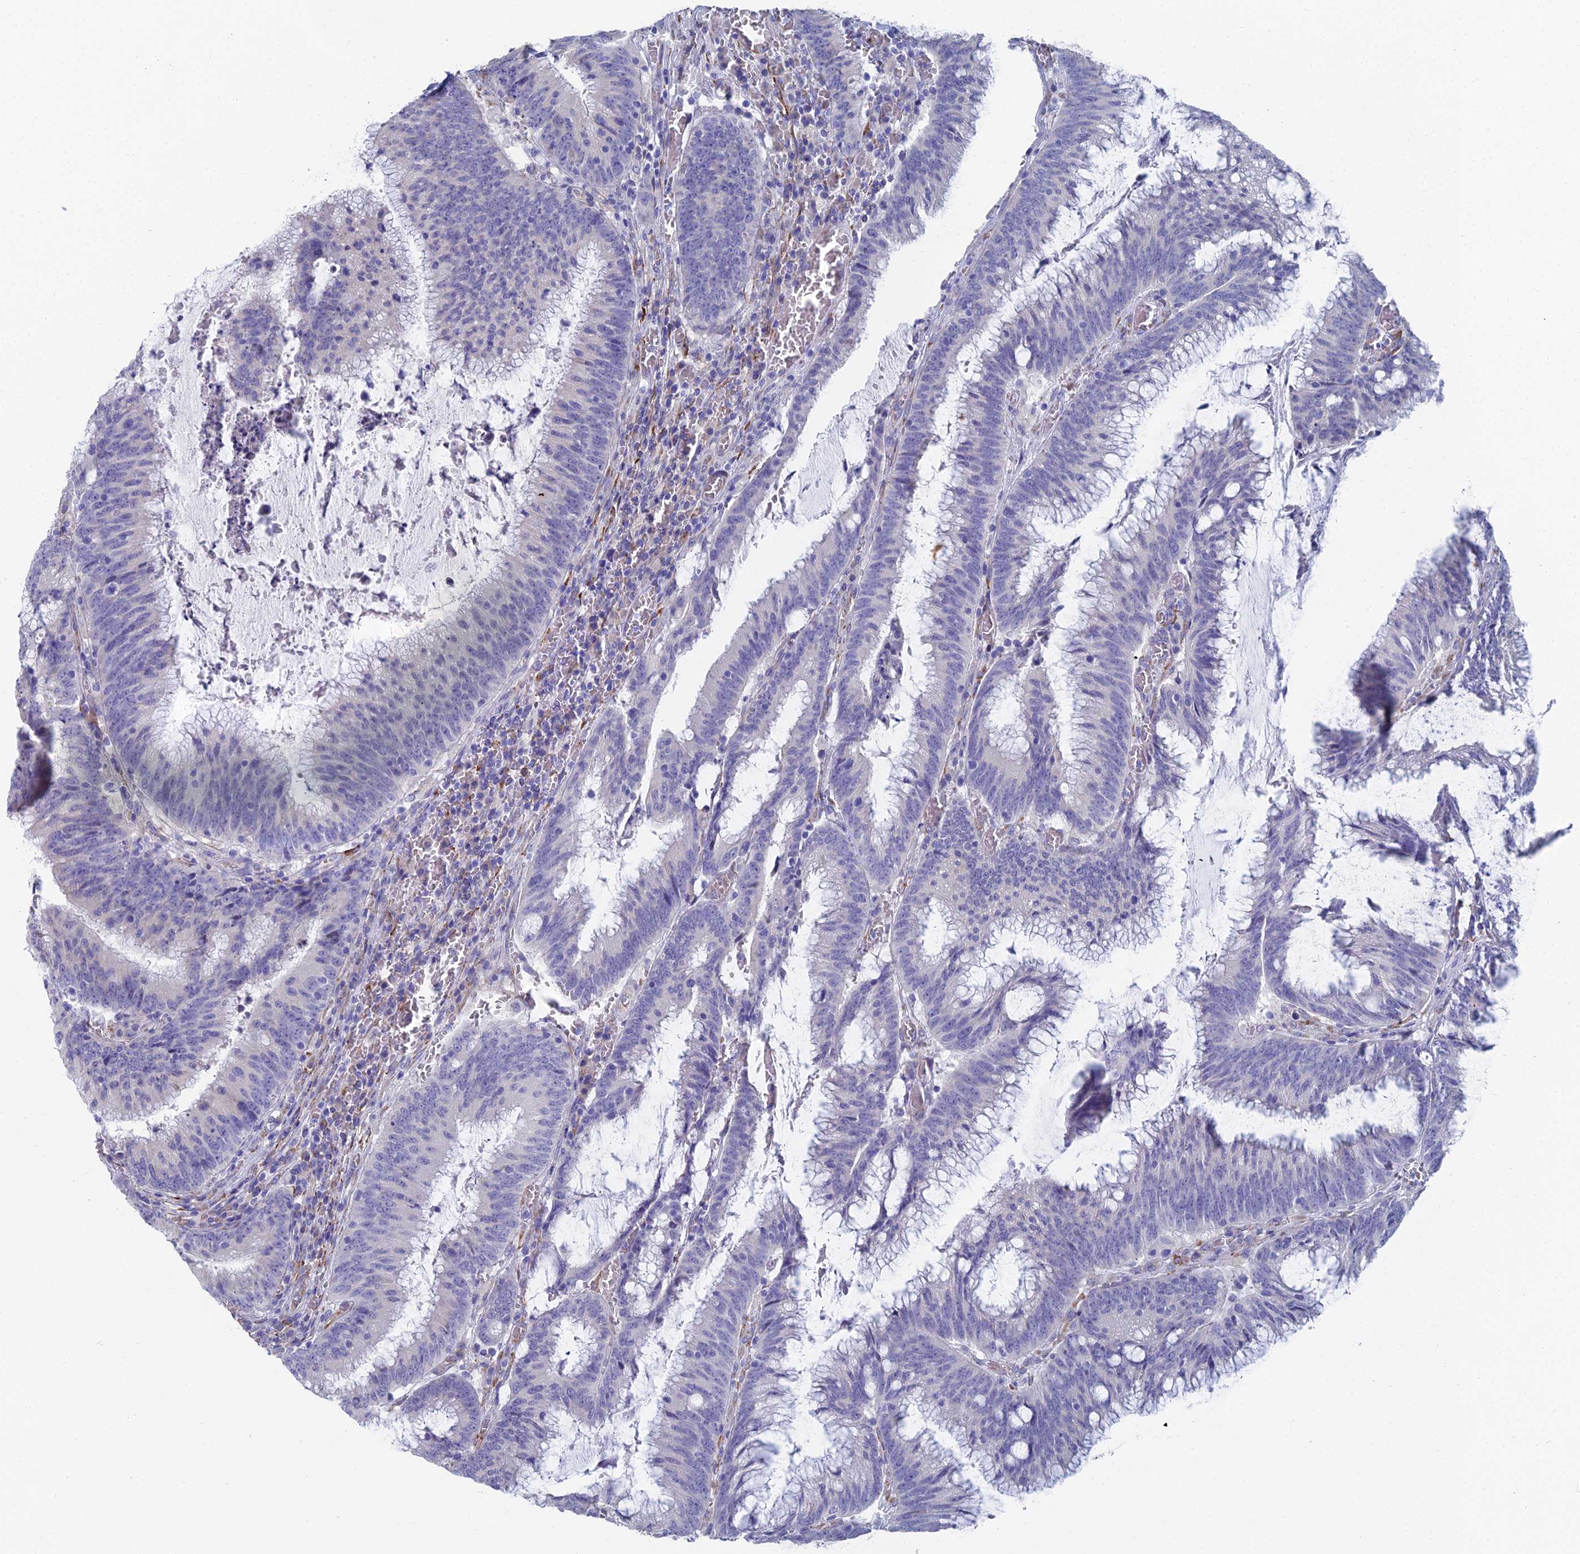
{"staining": {"intensity": "negative", "quantity": "none", "location": "none"}, "tissue": "colorectal cancer", "cell_type": "Tumor cells", "image_type": "cancer", "snomed": [{"axis": "morphology", "description": "Adenocarcinoma, NOS"}, {"axis": "topography", "description": "Rectum"}], "caption": "Immunohistochemistry (IHC) of human colorectal cancer (adenocarcinoma) shows no staining in tumor cells.", "gene": "TNNT3", "patient": {"sex": "female", "age": 77}}